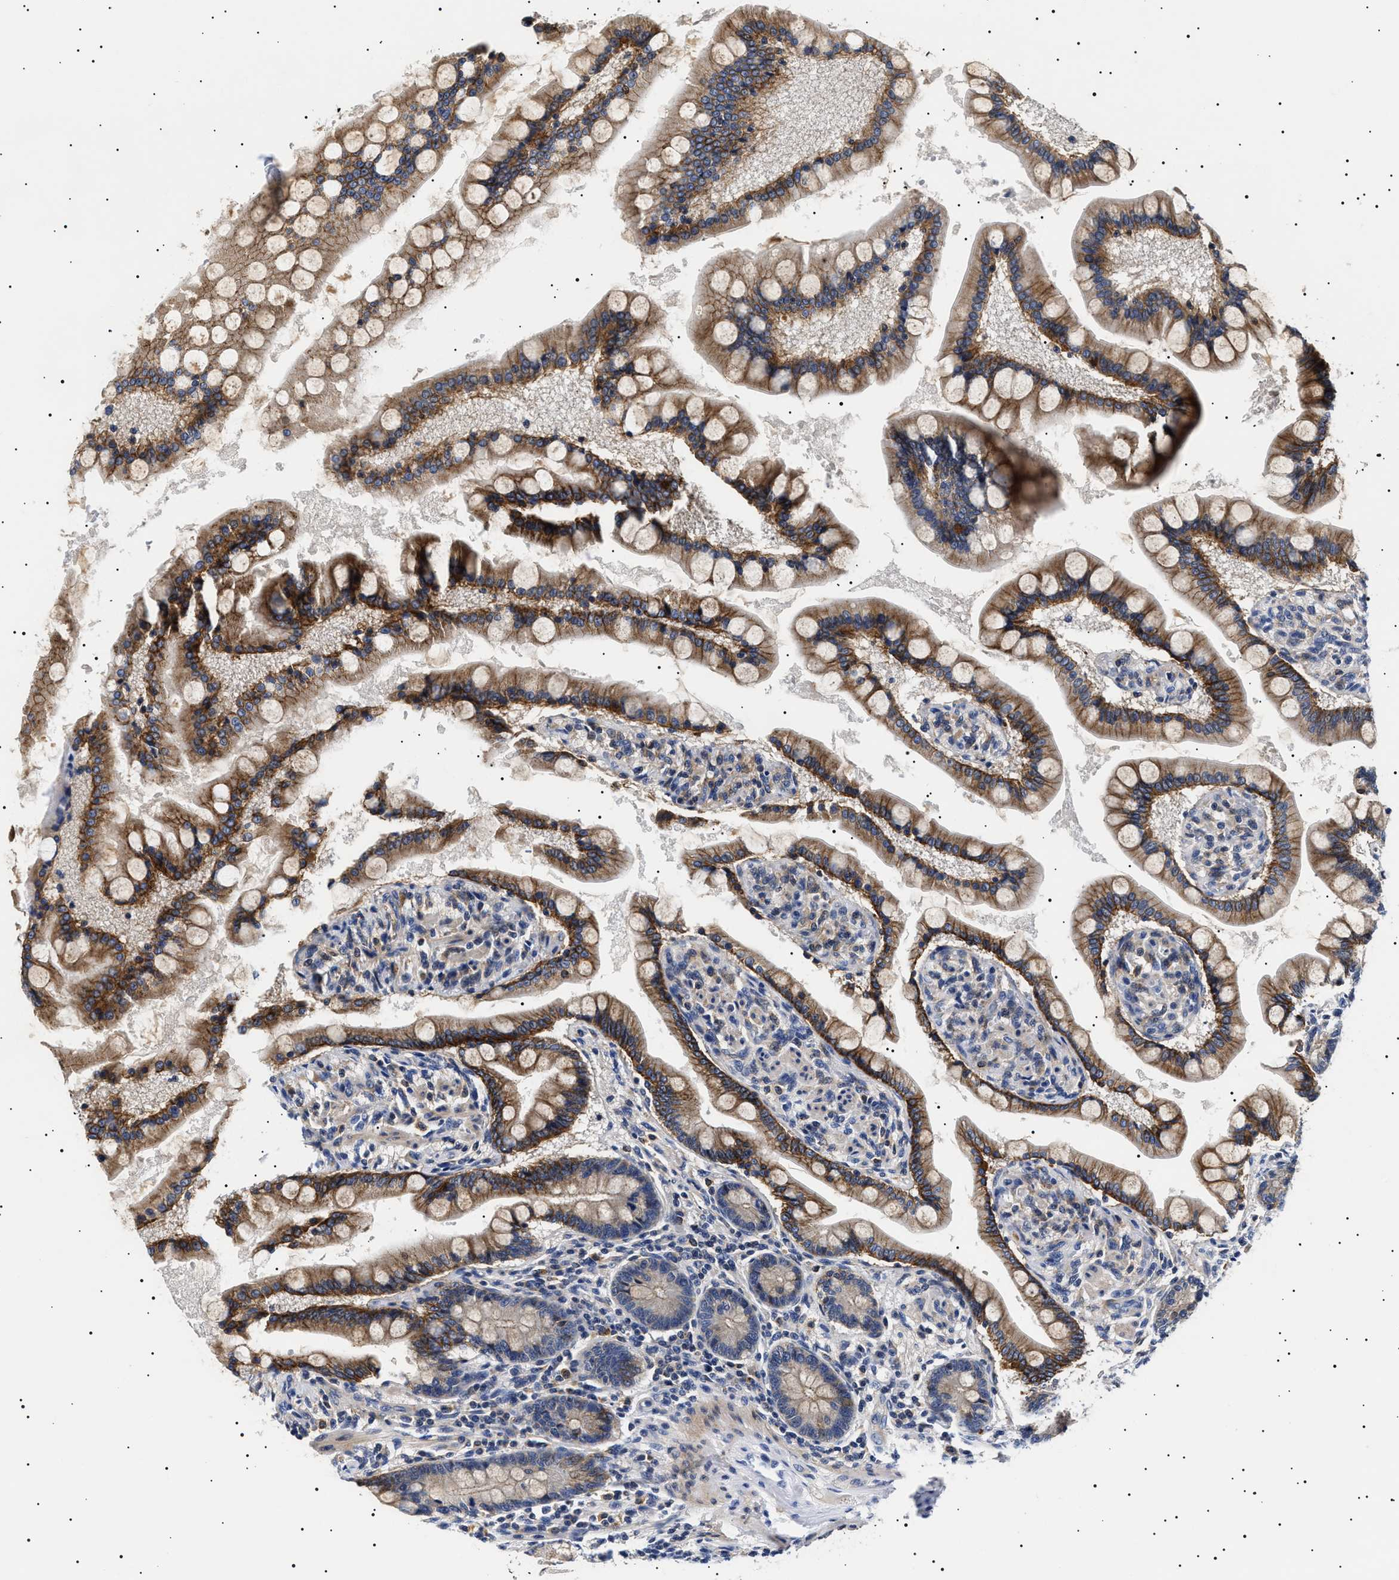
{"staining": {"intensity": "moderate", "quantity": ">75%", "location": "cytoplasmic/membranous"}, "tissue": "small intestine", "cell_type": "Glandular cells", "image_type": "normal", "snomed": [{"axis": "morphology", "description": "Normal tissue, NOS"}, {"axis": "topography", "description": "Small intestine"}], "caption": "An immunohistochemistry micrograph of unremarkable tissue is shown. Protein staining in brown shows moderate cytoplasmic/membranous positivity in small intestine within glandular cells. (Brightfield microscopy of DAB IHC at high magnification).", "gene": "SLC4A7", "patient": {"sex": "male", "age": 41}}